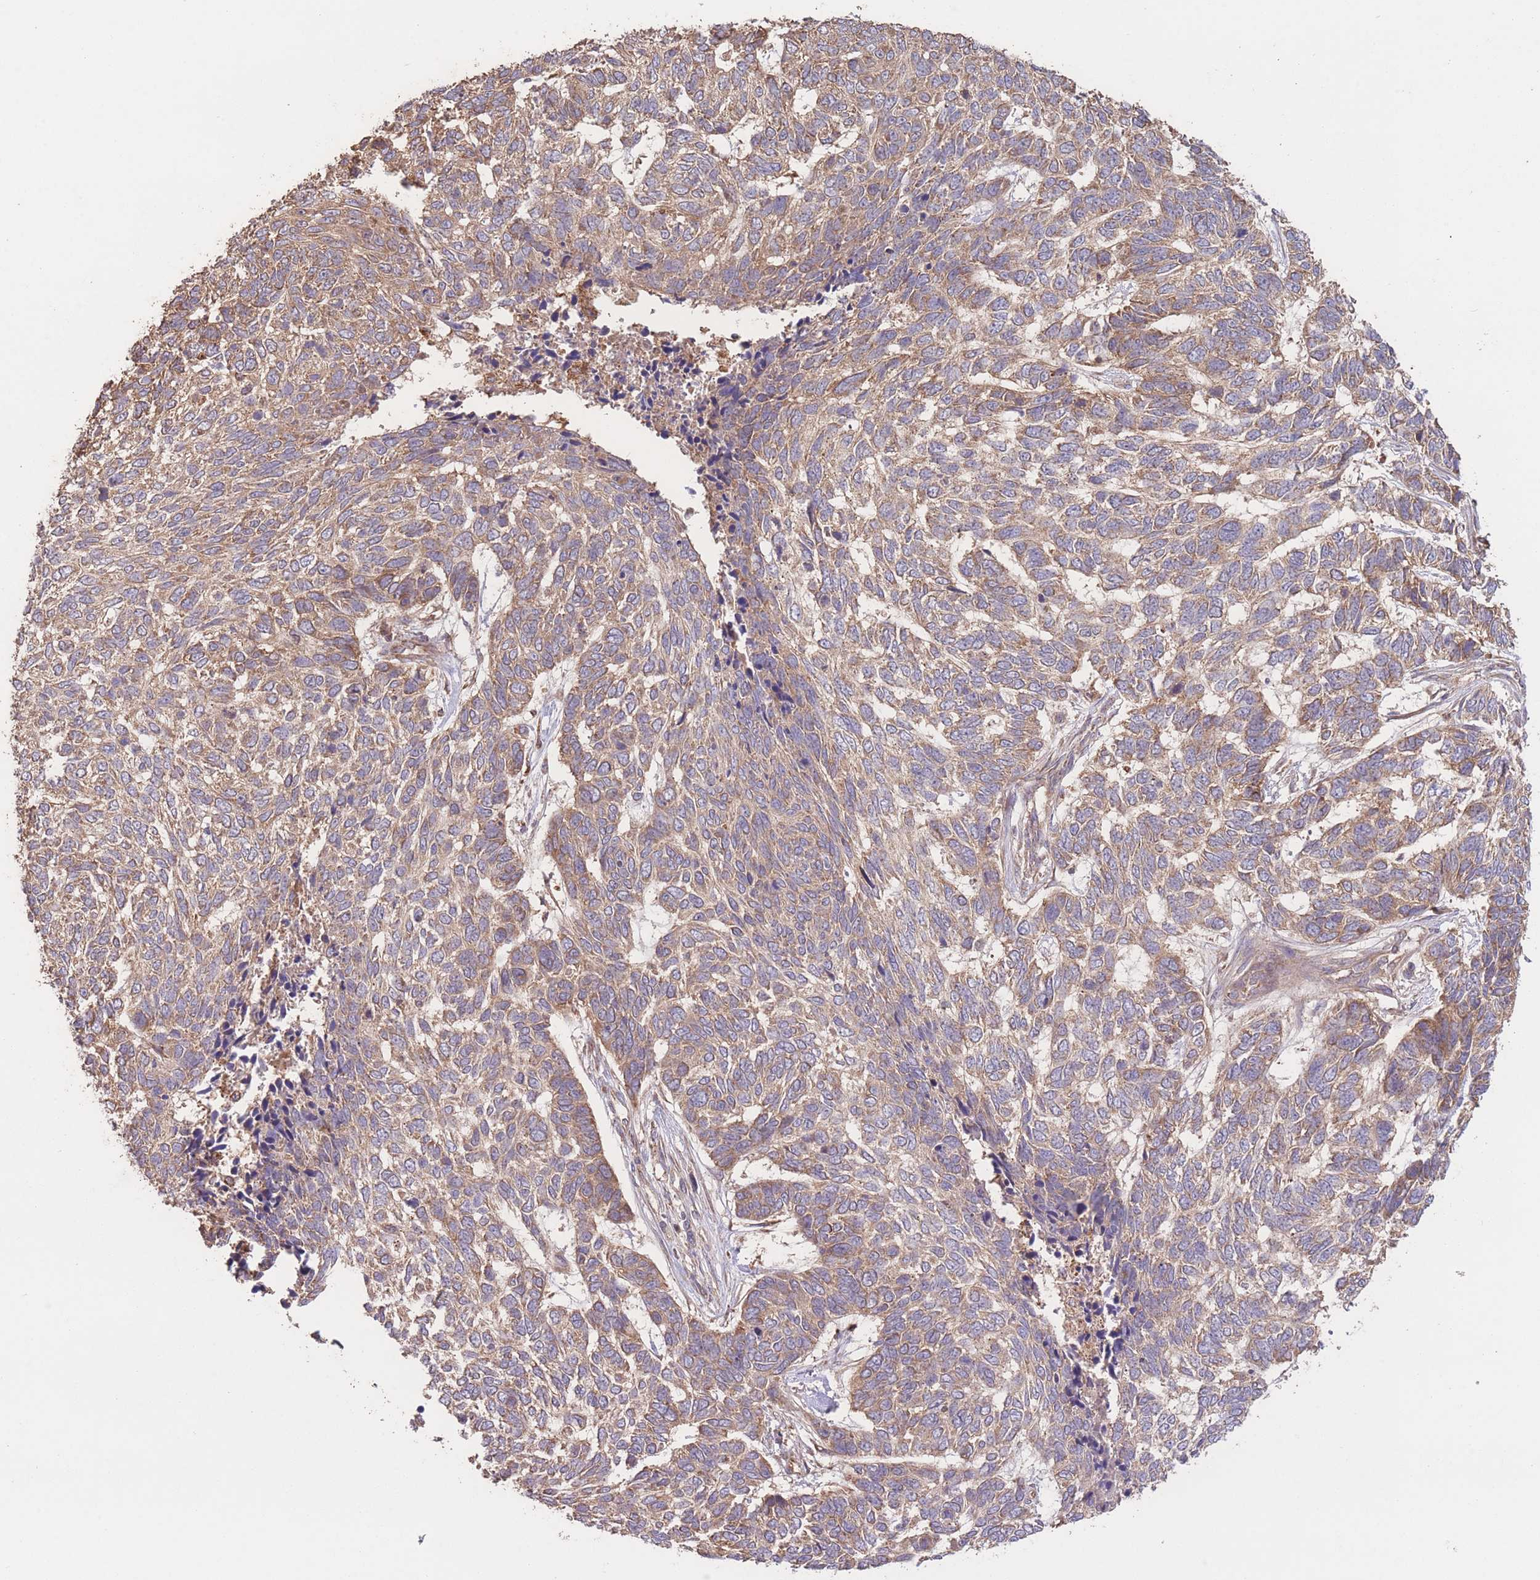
{"staining": {"intensity": "moderate", "quantity": ">75%", "location": "cytoplasmic/membranous"}, "tissue": "skin cancer", "cell_type": "Tumor cells", "image_type": "cancer", "snomed": [{"axis": "morphology", "description": "Basal cell carcinoma"}, {"axis": "topography", "description": "Skin"}], "caption": "Human skin cancer stained with a protein marker exhibits moderate staining in tumor cells.", "gene": "EEF1AKMT1", "patient": {"sex": "female", "age": 65}}